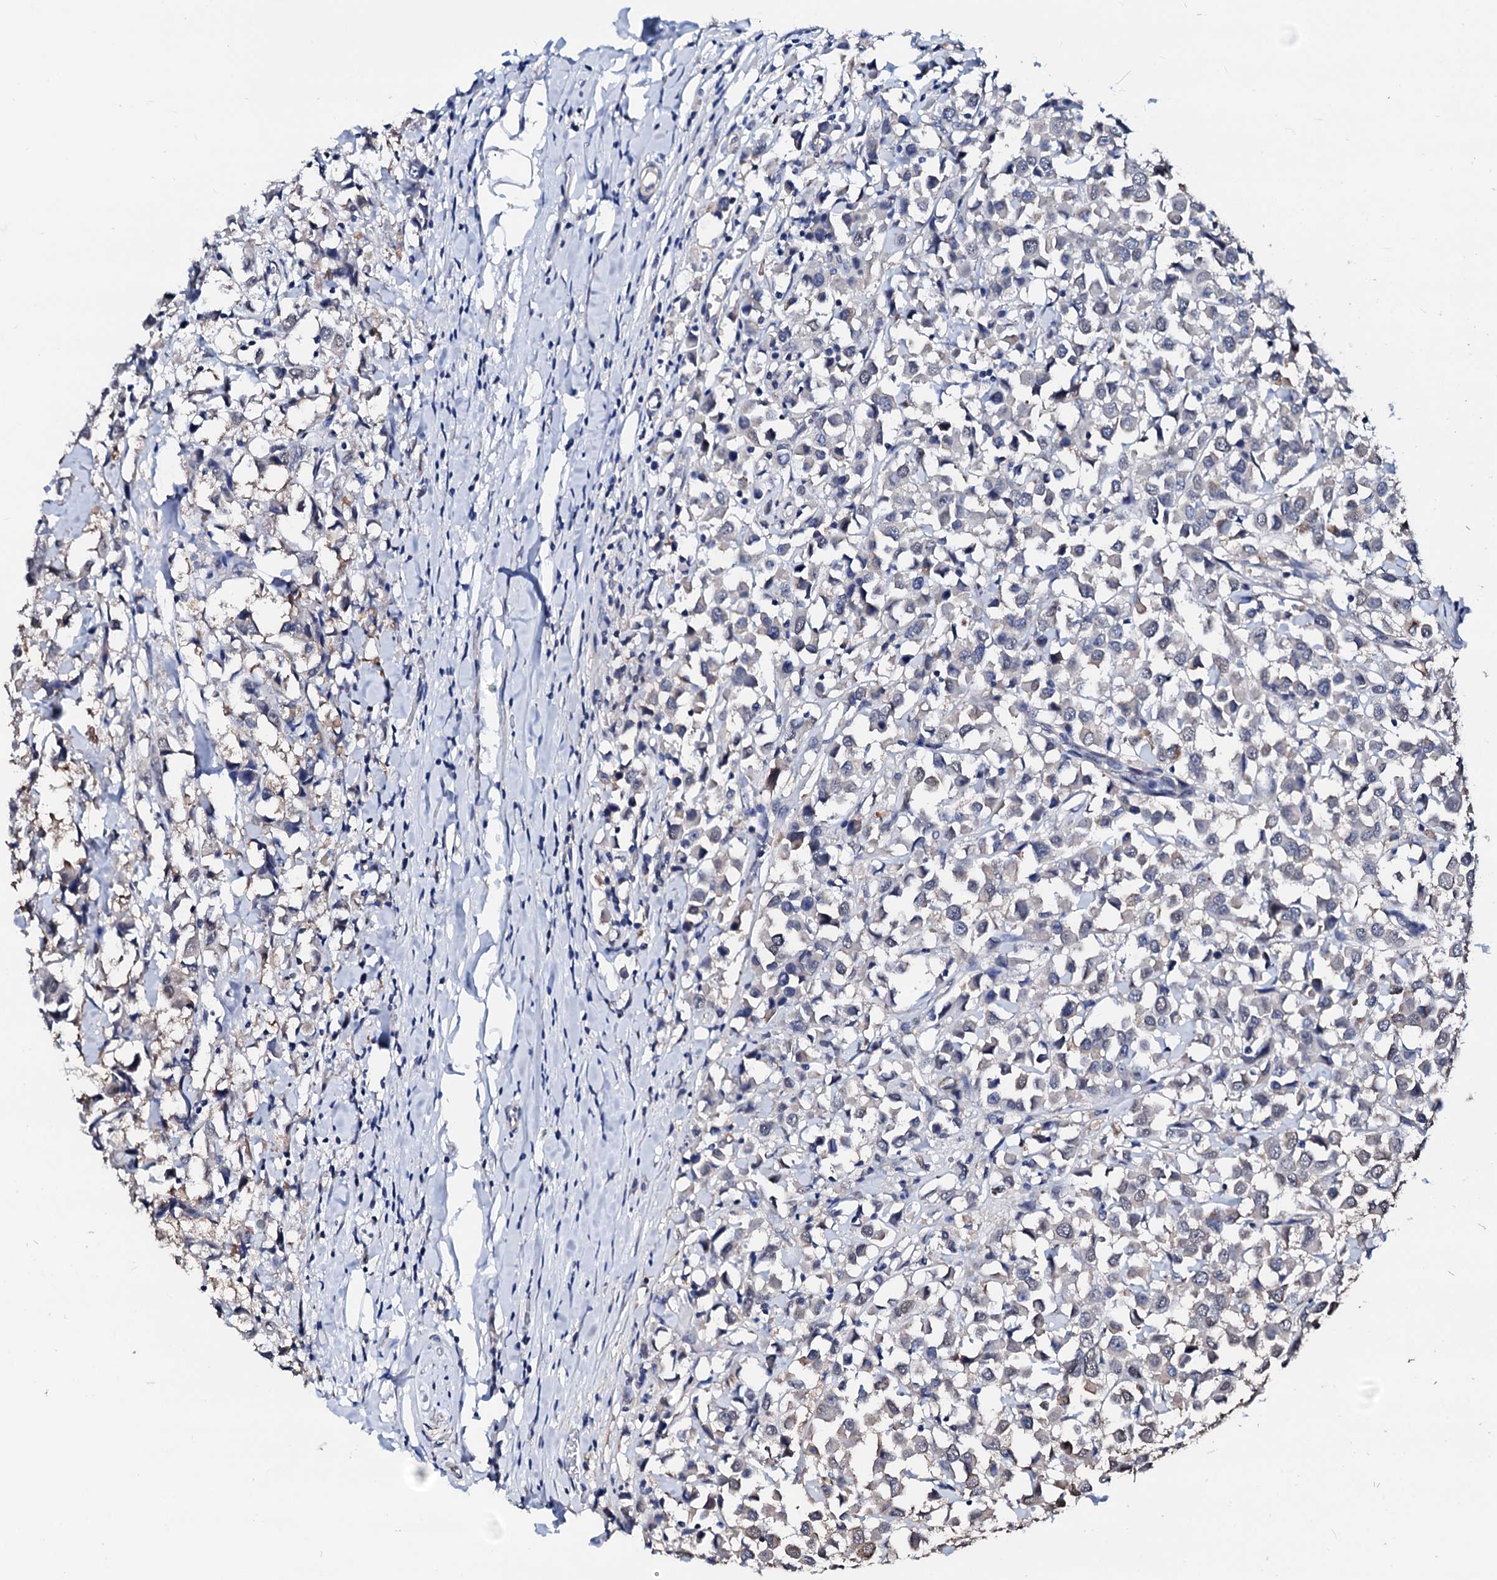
{"staining": {"intensity": "negative", "quantity": "none", "location": "none"}, "tissue": "breast cancer", "cell_type": "Tumor cells", "image_type": "cancer", "snomed": [{"axis": "morphology", "description": "Duct carcinoma"}, {"axis": "topography", "description": "Breast"}], "caption": "This photomicrograph is of breast intraductal carcinoma stained with IHC to label a protein in brown with the nuclei are counter-stained blue. There is no expression in tumor cells. (DAB immunohistochemistry (IHC), high magnification).", "gene": "CSN2", "patient": {"sex": "female", "age": 61}}